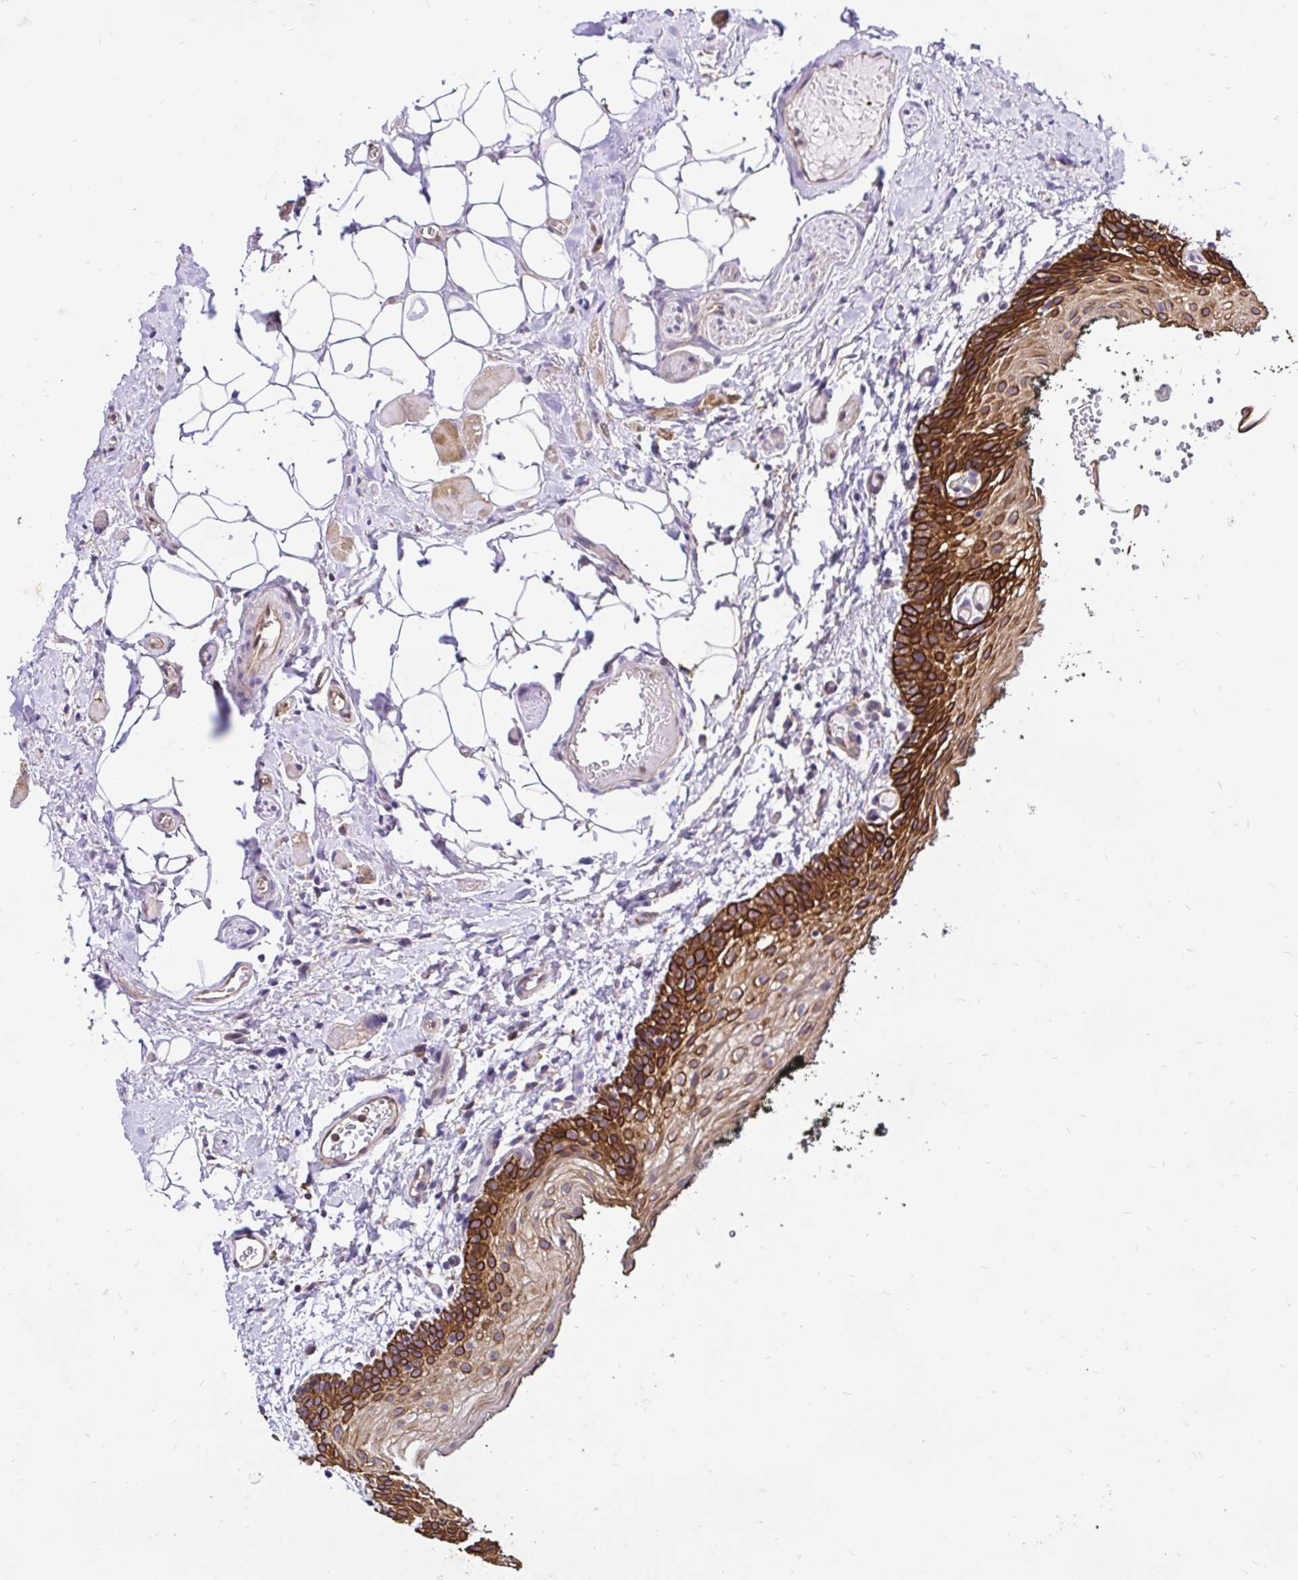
{"staining": {"intensity": "strong", "quantity": ">75%", "location": "cytoplasmic/membranous"}, "tissue": "oral mucosa", "cell_type": "Squamous epithelial cells", "image_type": "normal", "snomed": [{"axis": "morphology", "description": "Normal tissue, NOS"}, {"axis": "morphology", "description": "Squamous cell carcinoma, NOS"}, {"axis": "topography", "description": "Oral tissue"}, {"axis": "topography", "description": "Head-Neck"}], "caption": "This micrograph displays normal oral mucosa stained with immunohistochemistry (IHC) to label a protein in brown. The cytoplasmic/membranous of squamous epithelial cells show strong positivity for the protein. Nuclei are counter-stained blue.", "gene": "CCDC122", "patient": {"sex": "male", "age": 58}}